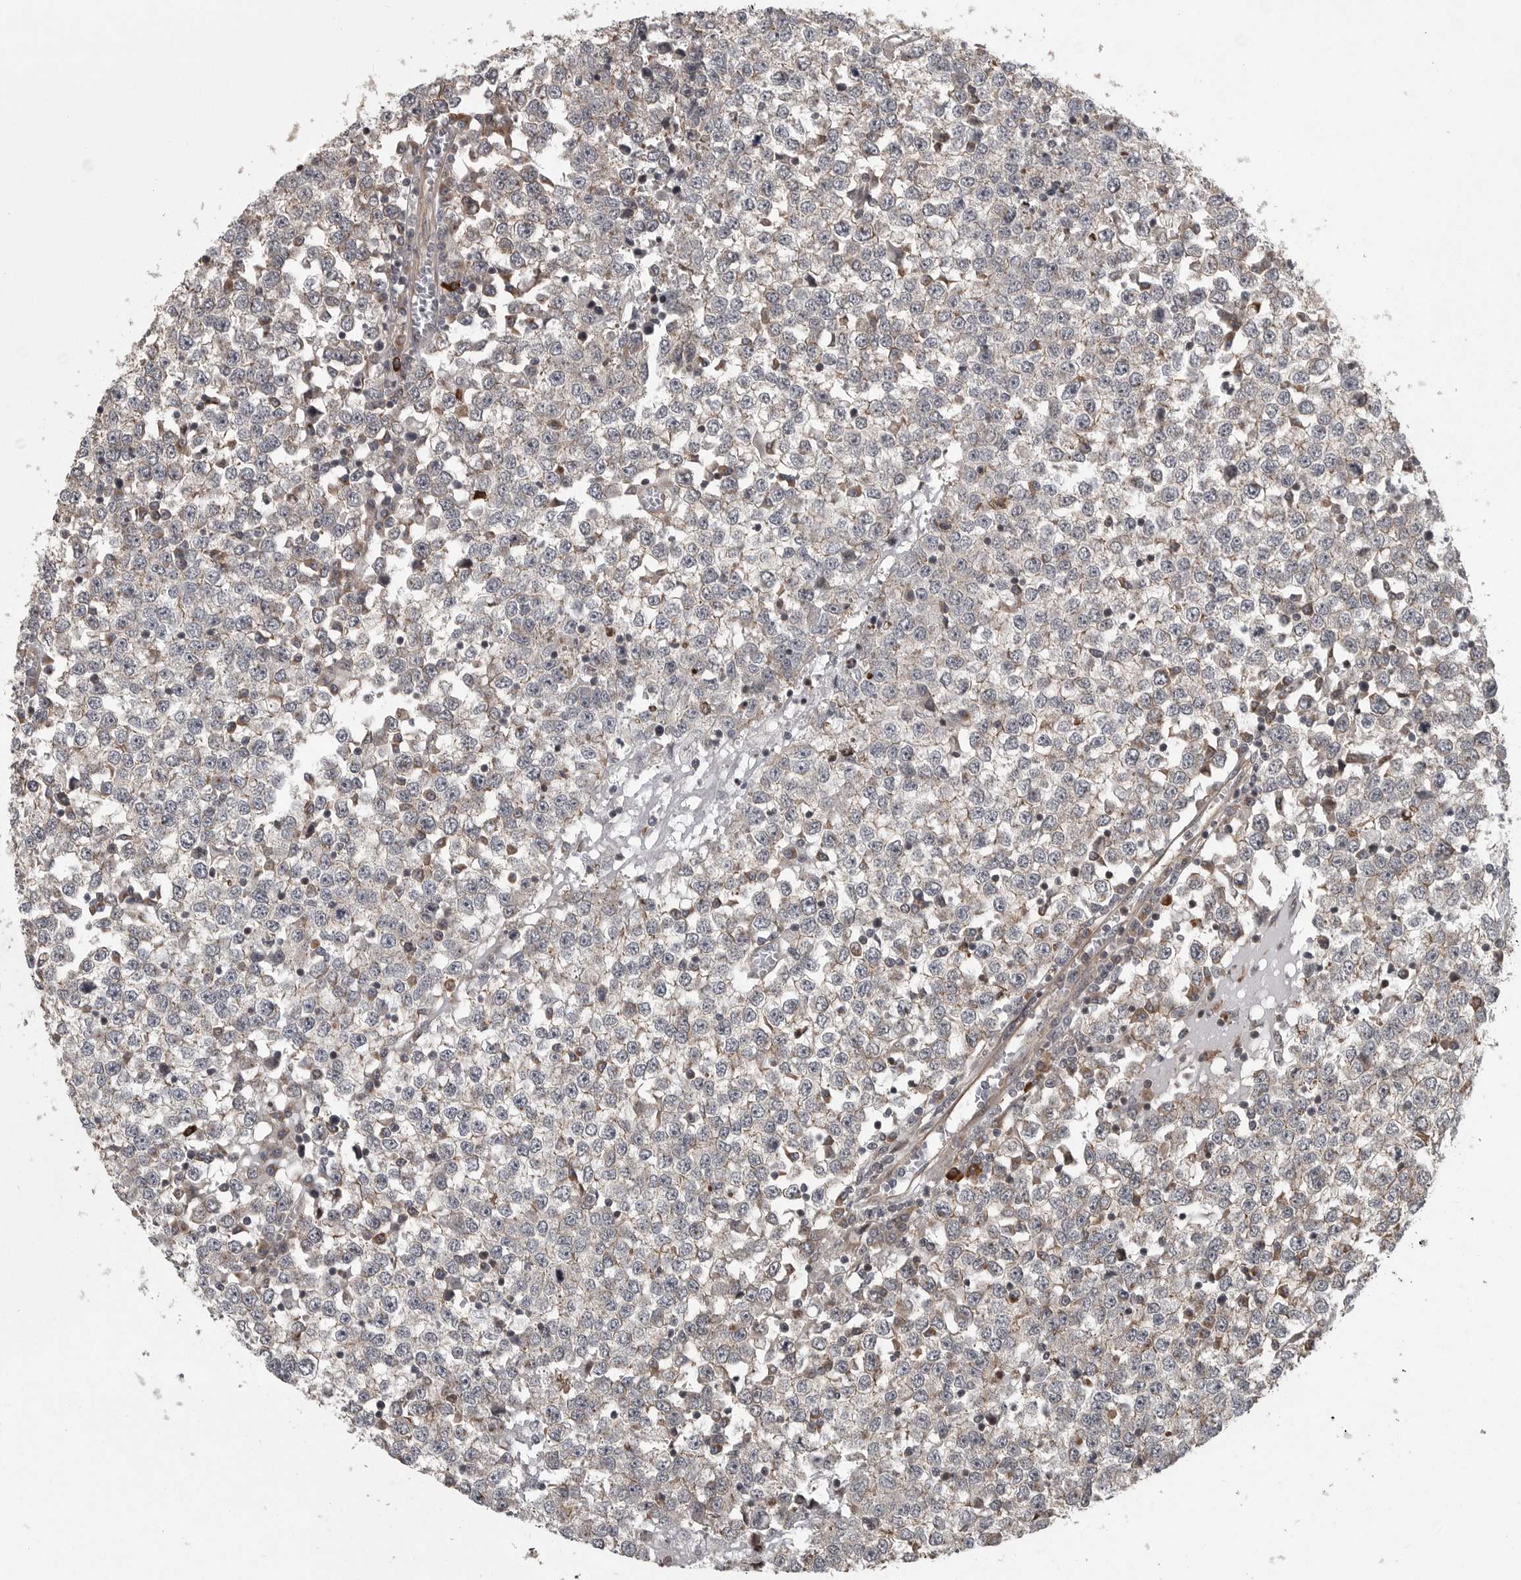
{"staining": {"intensity": "negative", "quantity": "none", "location": "none"}, "tissue": "testis cancer", "cell_type": "Tumor cells", "image_type": "cancer", "snomed": [{"axis": "morphology", "description": "Seminoma, NOS"}, {"axis": "topography", "description": "Testis"}], "caption": "Tumor cells are negative for brown protein staining in testis seminoma.", "gene": "DNAJC8", "patient": {"sex": "male", "age": 65}}